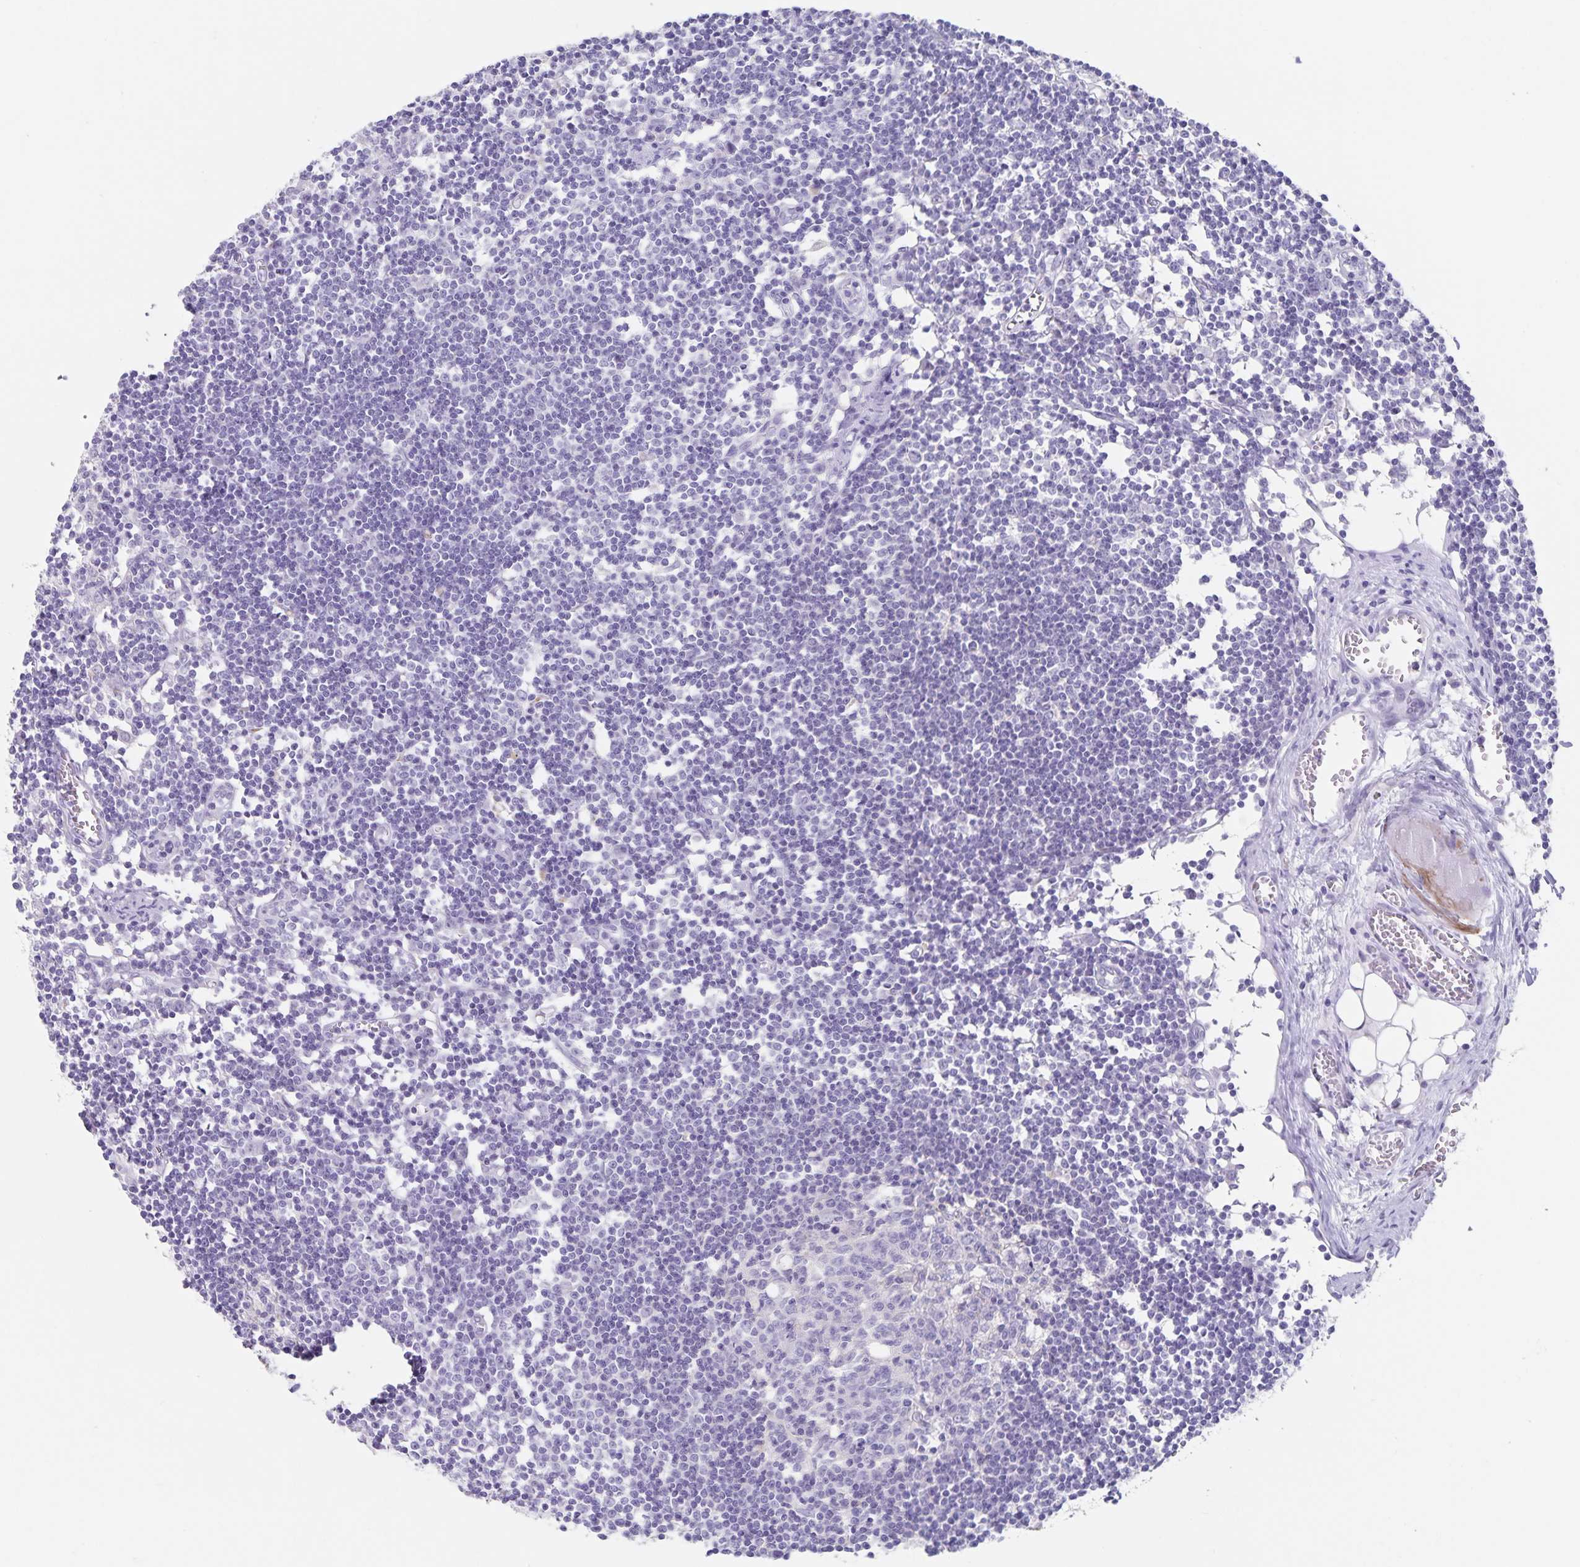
{"staining": {"intensity": "negative", "quantity": "none", "location": "none"}, "tissue": "lymph node", "cell_type": "Germinal center cells", "image_type": "normal", "snomed": [{"axis": "morphology", "description": "Normal tissue, NOS"}, {"axis": "topography", "description": "Lymph node"}], "caption": "The histopathology image shows no staining of germinal center cells in normal lymph node. Brightfield microscopy of immunohistochemistry stained with DAB (brown) and hematoxylin (blue), captured at high magnification.", "gene": "SYNM", "patient": {"sex": "female", "age": 11}}